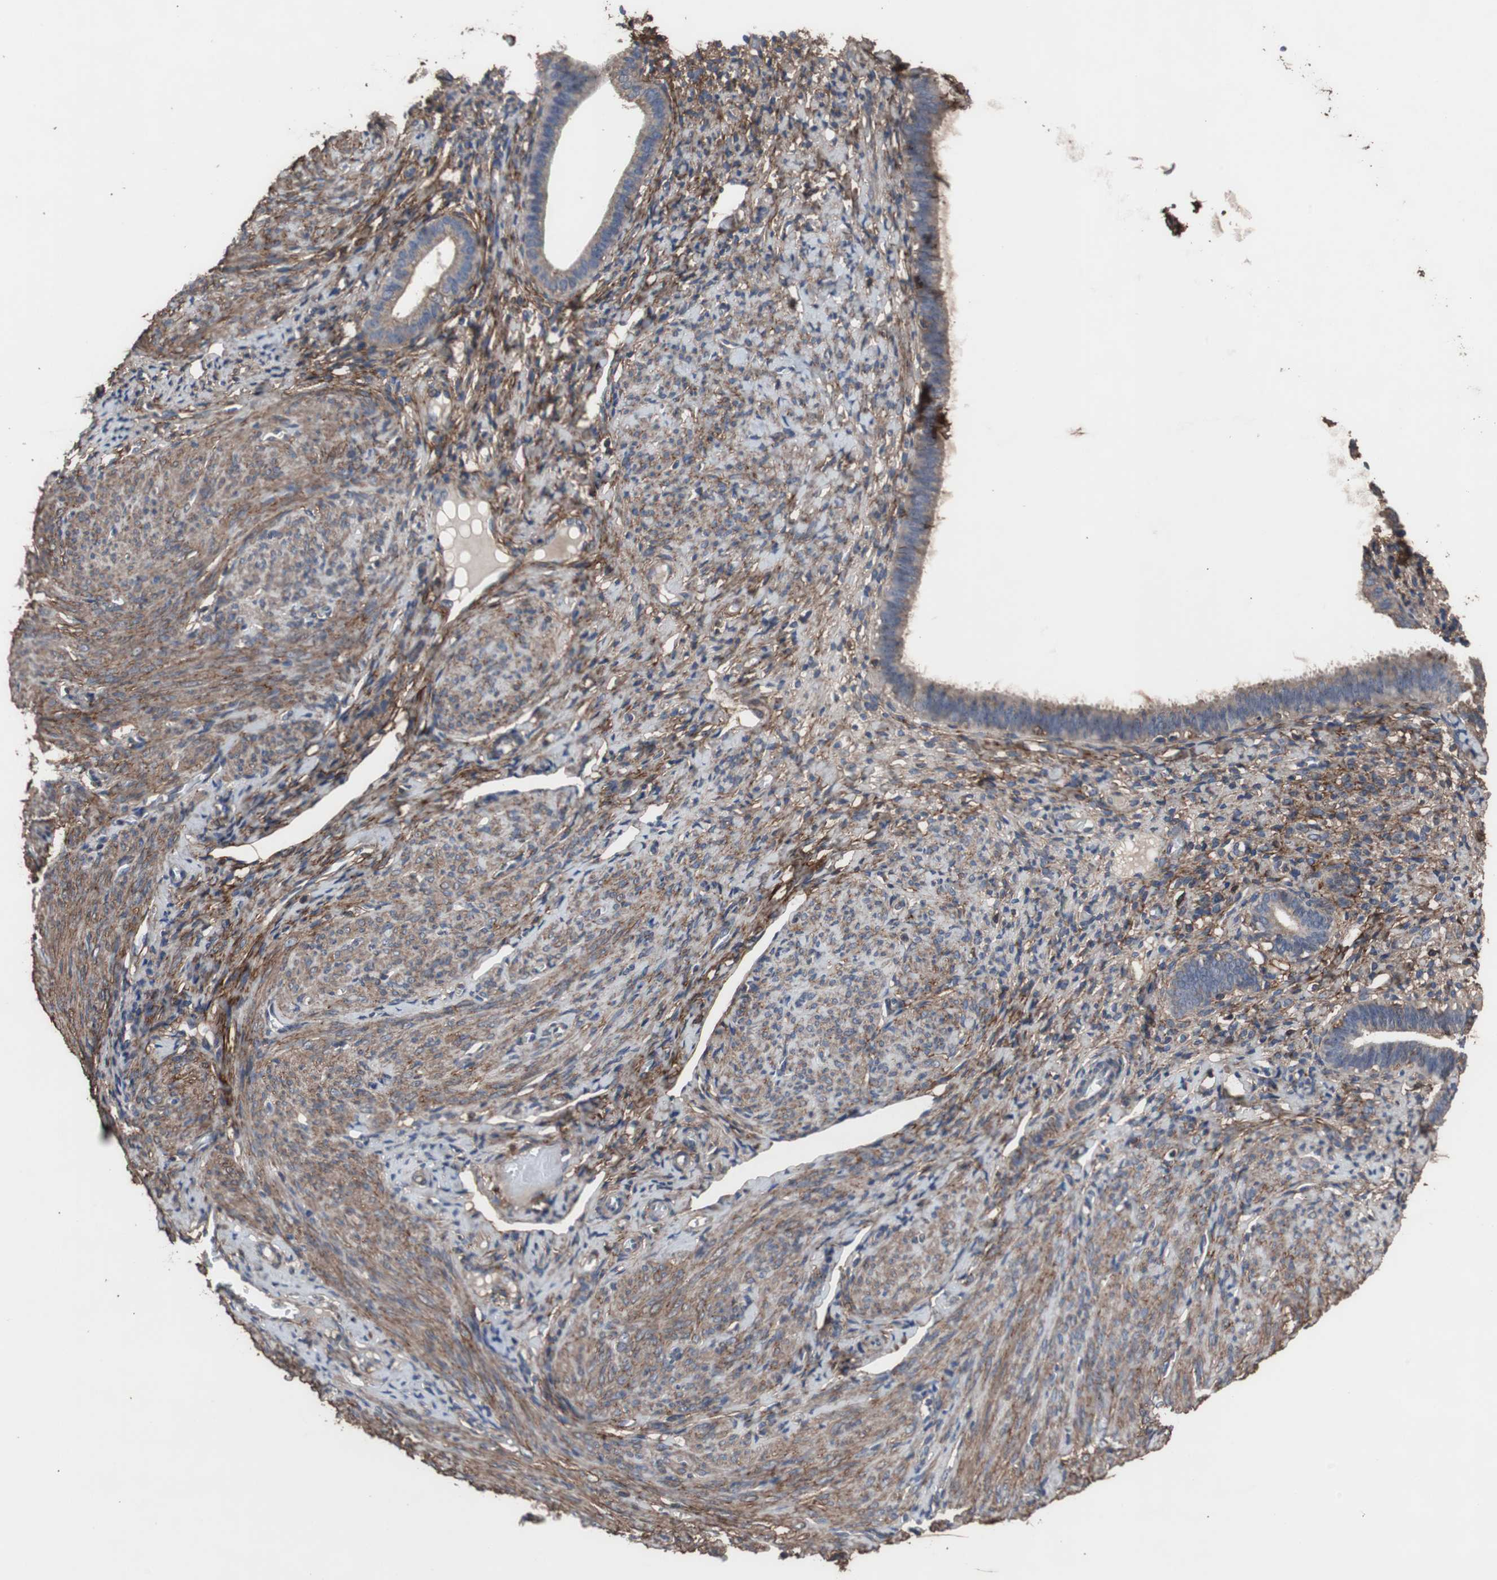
{"staining": {"intensity": "strong", "quantity": "<25%", "location": "cytoplasmic/membranous"}, "tissue": "endometrium", "cell_type": "Cells in endometrial stroma", "image_type": "normal", "snomed": [{"axis": "morphology", "description": "Normal tissue, NOS"}, {"axis": "topography", "description": "Endometrium"}], "caption": "Cells in endometrial stroma demonstrate medium levels of strong cytoplasmic/membranous expression in about <25% of cells in benign human endometrium. (DAB IHC, brown staining for protein, blue staining for nuclei).", "gene": "COL6A2", "patient": {"sex": "female", "age": 61}}